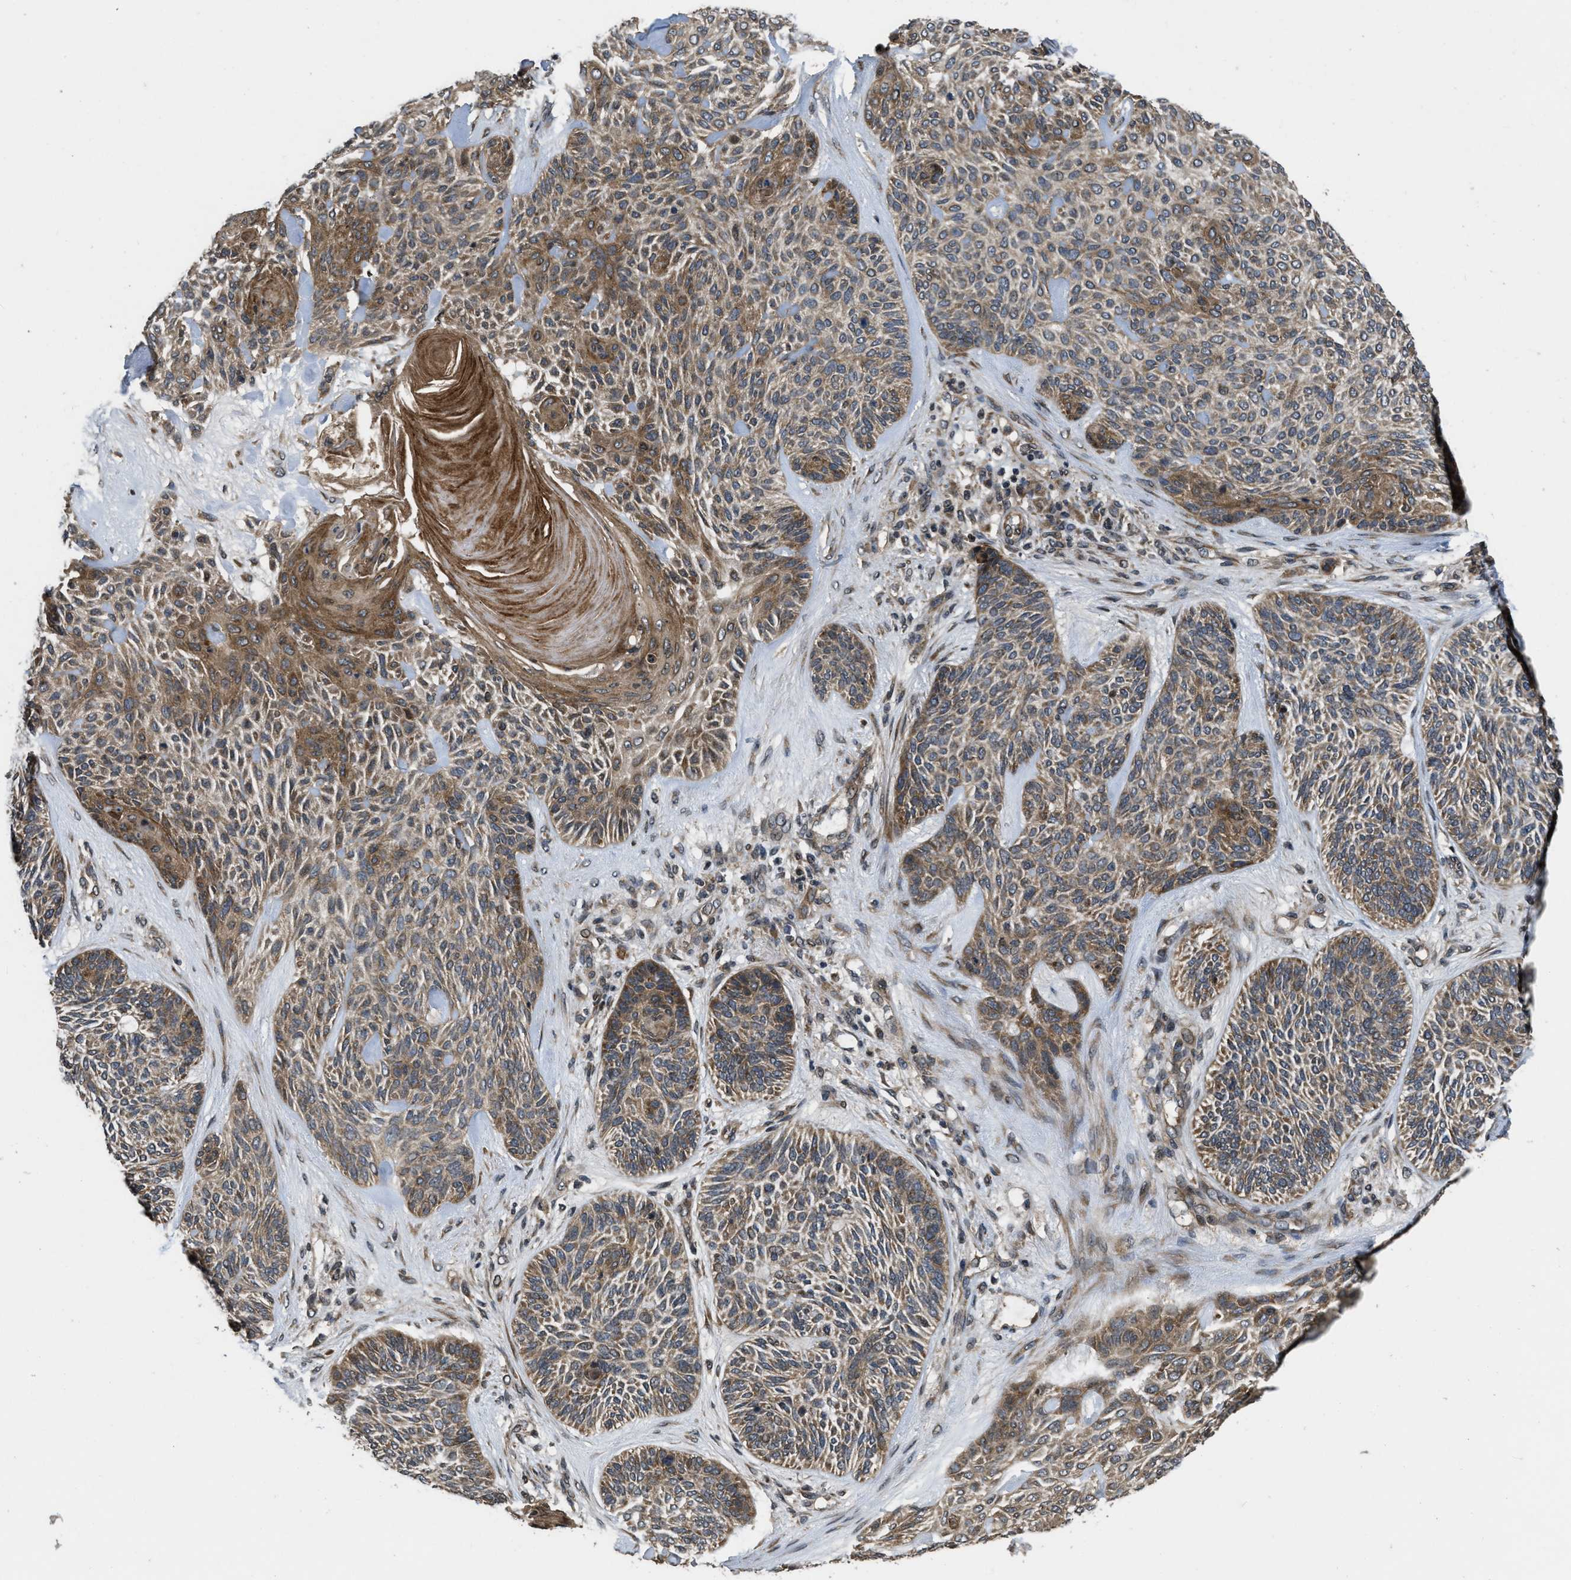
{"staining": {"intensity": "moderate", "quantity": ">75%", "location": "cytoplasmic/membranous"}, "tissue": "skin cancer", "cell_type": "Tumor cells", "image_type": "cancer", "snomed": [{"axis": "morphology", "description": "Basal cell carcinoma"}, {"axis": "topography", "description": "Skin"}], "caption": "Brown immunohistochemical staining in human skin cancer (basal cell carcinoma) exhibits moderate cytoplasmic/membranous expression in approximately >75% of tumor cells. (brown staining indicates protein expression, while blue staining denotes nuclei).", "gene": "SPTLC1", "patient": {"sex": "male", "age": 55}}